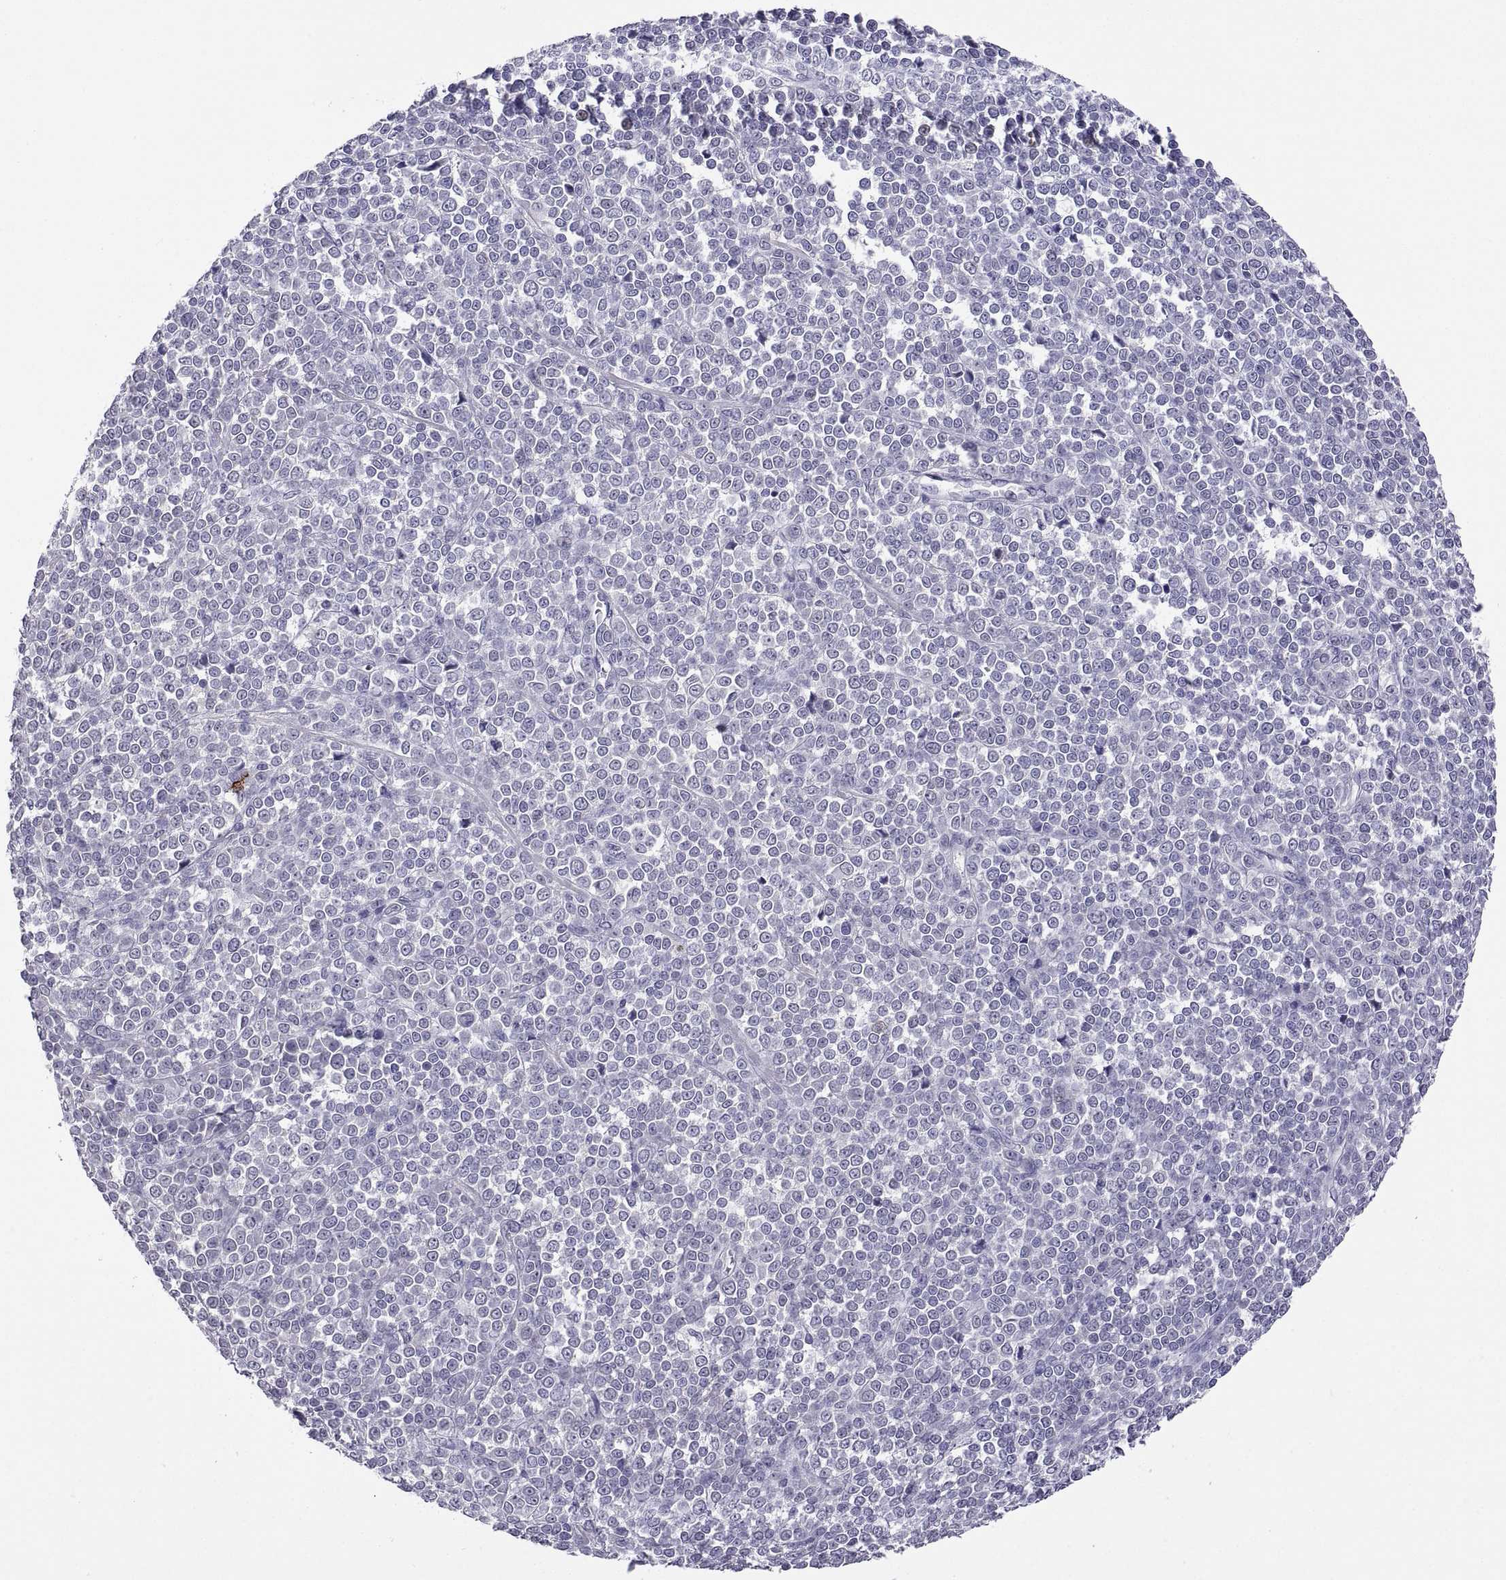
{"staining": {"intensity": "negative", "quantity": "none", "location": "none"}, "tissue": "melanoma", "cell_type": "Tumor cells", "image_type": "cancer", "snomed": [{"axis": "morphology", "description": "Malignant melanoma, NOS"}, {"axis": "topography", "description": "Skin"}], "caption": "Melanoma was stained to show a protein in brown. There is no significant staining in tumor cells.", "gene": "MS4A1", "patient": {"sex": "female", "age": 95}}